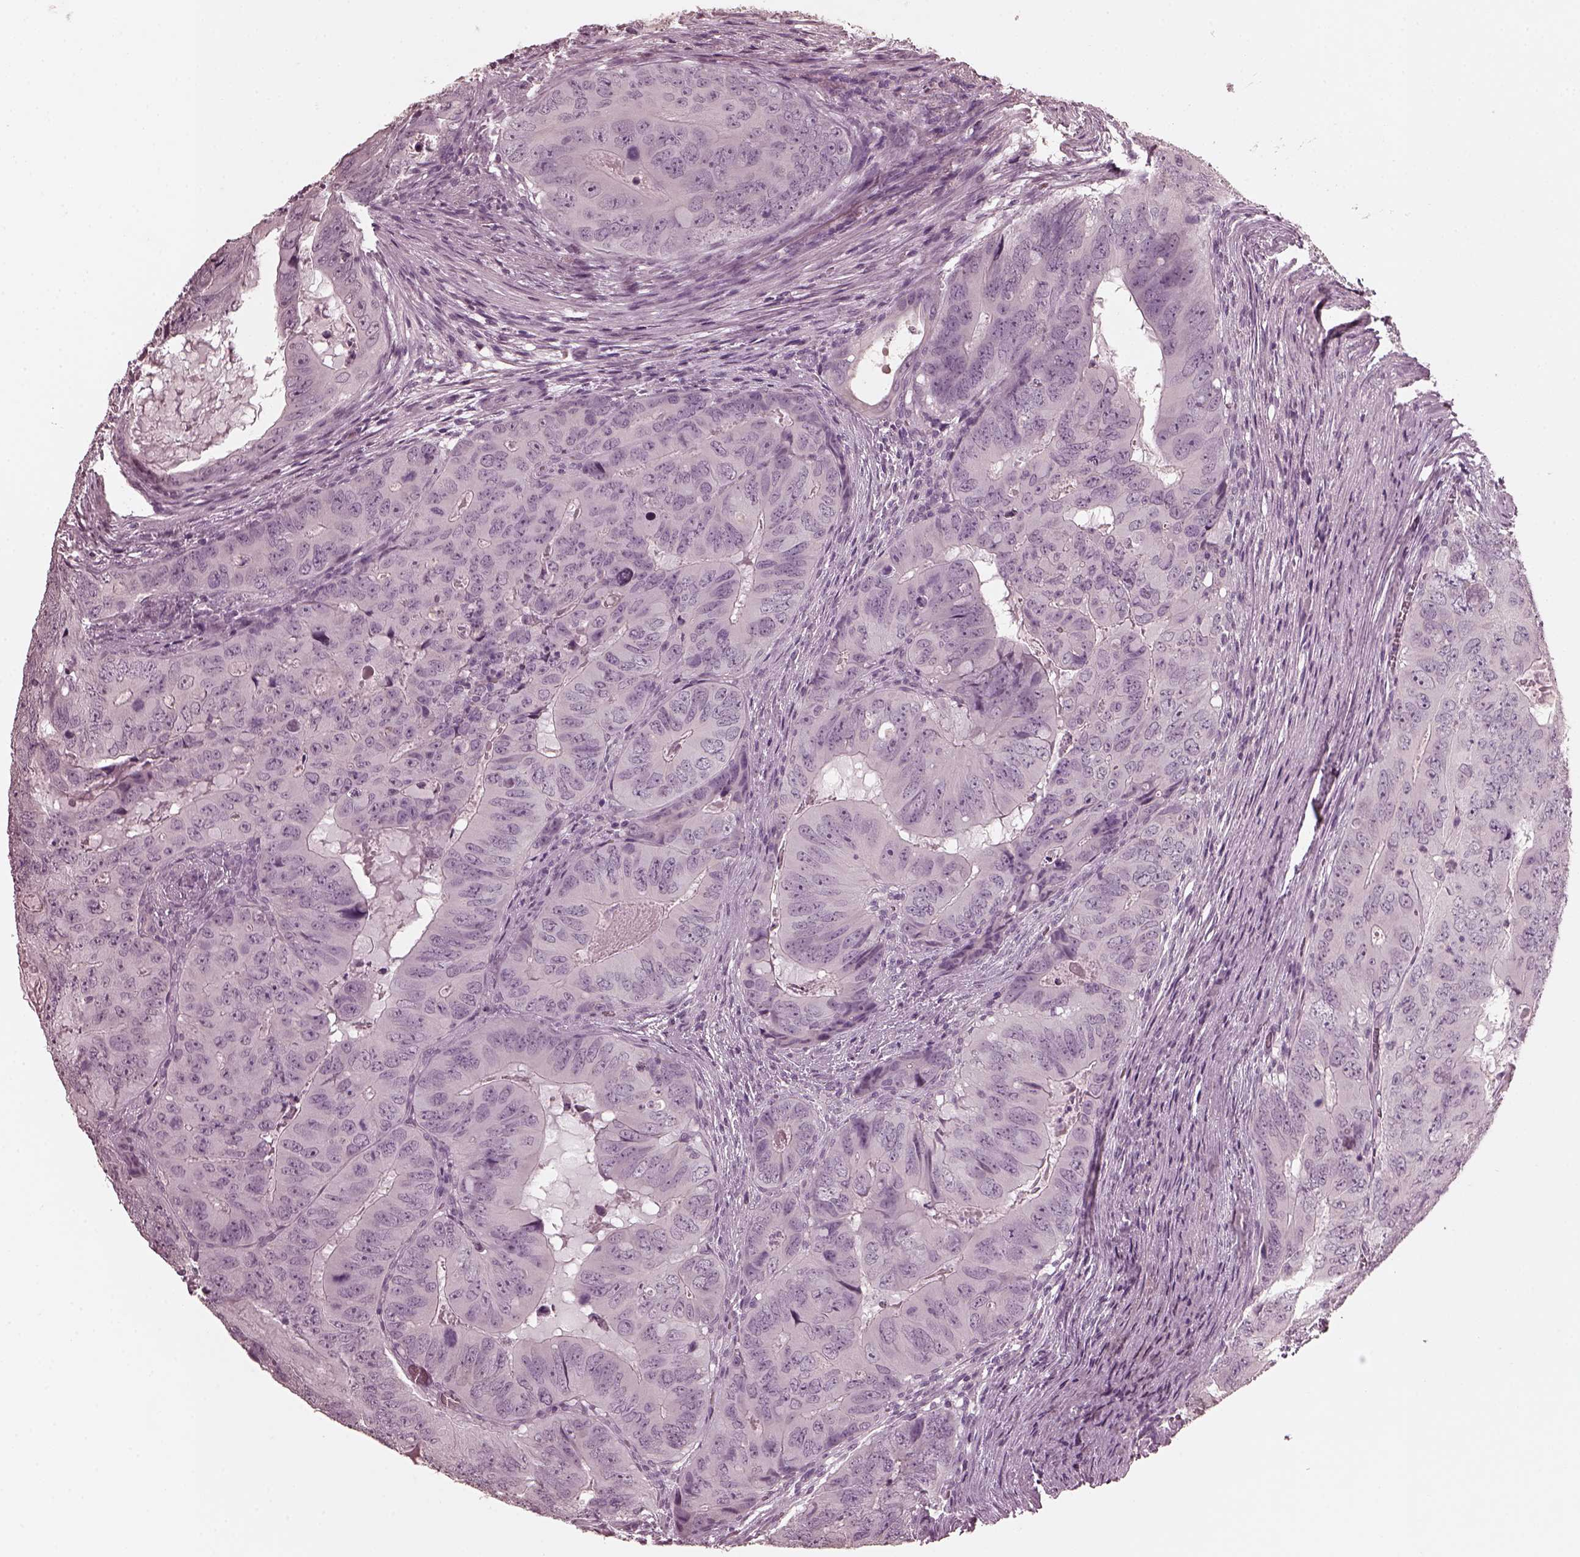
{"staining": {"intensity": "negative", "quantity": "none", "location": "none"}, "tissue": "colorectal cancer", "cell_type": "Tumor cells", "image_type": "cancer", "snomed": [{"axis": "morphology", "description": "Adenocarcinoma, NOS"}, {"axis": "topography", "description": "Colon"}], "caption": "An immunohistochemistry (IHC) photomicrograph of colorectal adenocarcinoma is shown. There is no staining in tumor cells of colorectal adenocarcinoma. (IHC, brightfield microscopy, high magnification).", "gene": "CGA", "patient": {"sex": "male", "age": 79}}